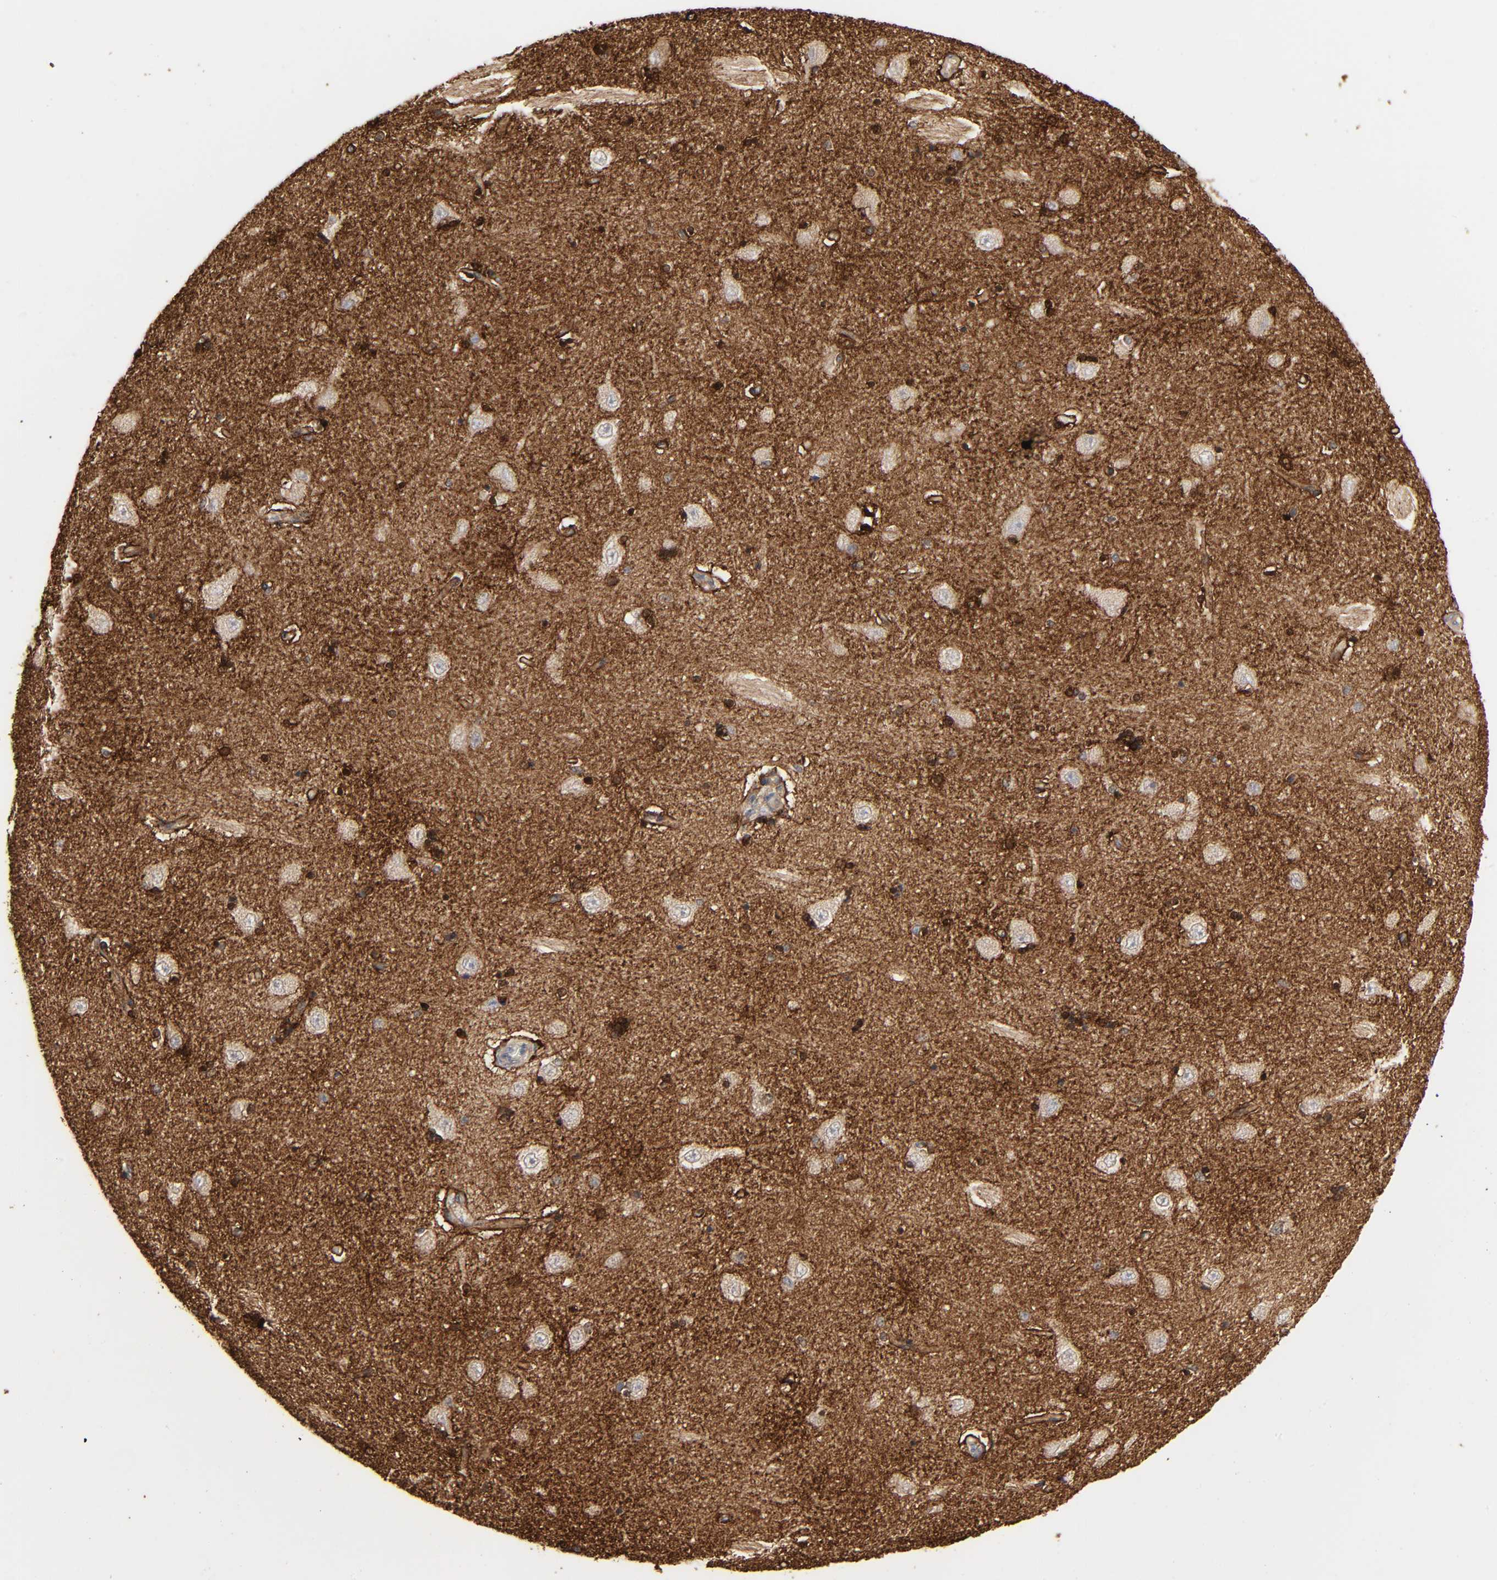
{"staining": {"intensity": "strong", "quantity": "25%-75%", "location": "cytoplasmic/membranous,nuclear"}, "tissue": "hippocampus", "cell_type": "Glial cells", "image_type": "normal", "snomed": [{"axis": "morphology", "description": "Normal tissue, NOS"}, {"axis": "topography", "description": "Hippocampus"}], "caption": "Immunohistochemical staining of unremarkable hippocampus reveals 25%-75% levels of strong cytoplasmic/membranous,nuclear protein expression in about 25%-75% of glial cells.", "gene": "NDRG2", "patient": {"sex": "female", "age": 54}}